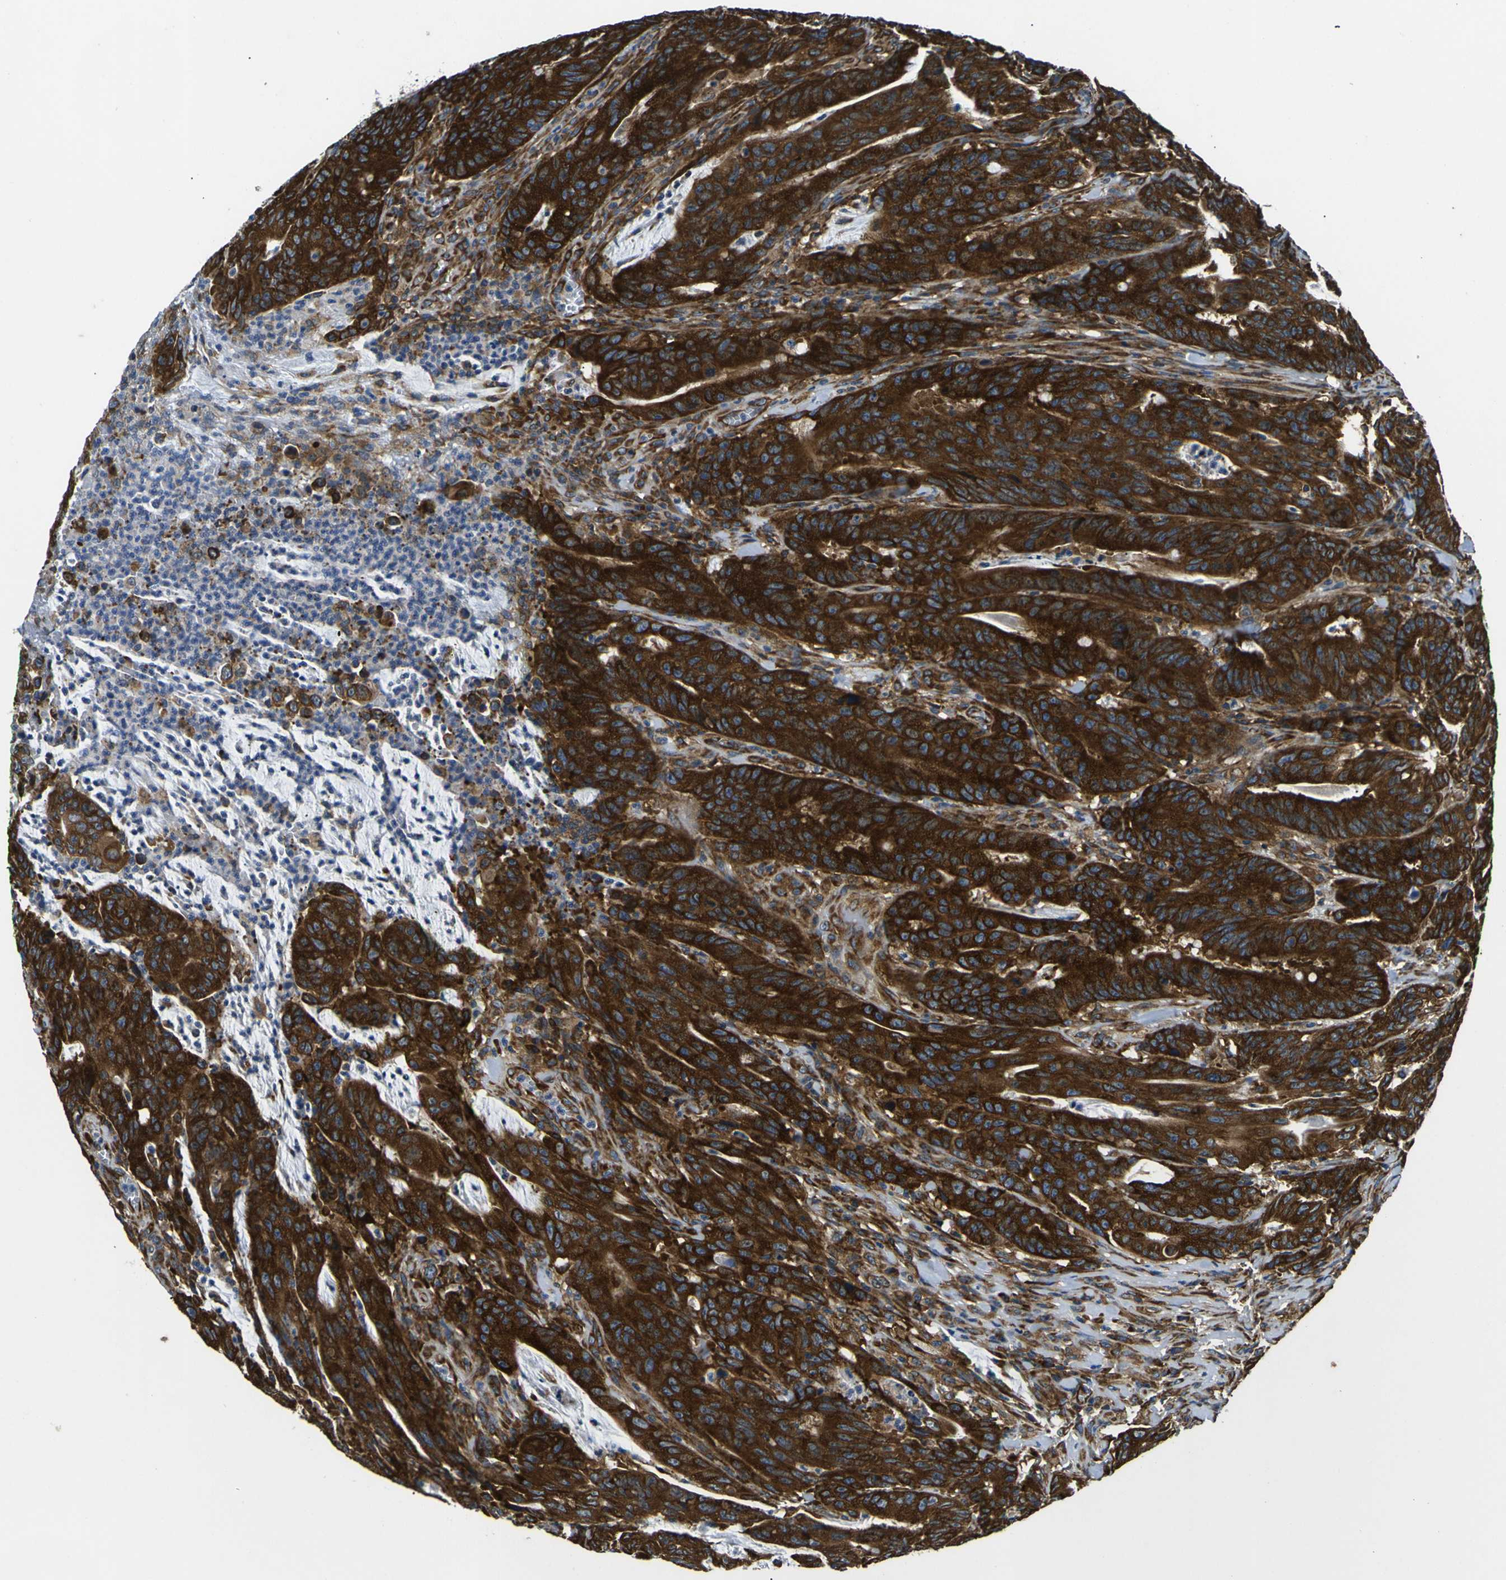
{"staining": {"intensity": "strong", "quantity": ">75%", "location": "cytoplasmic/membranous"}, "tissue": "colorectal cancer", "cell_type": "Tumor cells", "image_type": "cancer", "snomed": [{"axis": "morphology", "description": "Adenocarcinoma, NOS"}, {"axis": "topography", "description": "Colon"}], "caption": "The image shows staining of colorectal adenocarcinoma, revealing strong cytoplasmic/membranous protein expression (brown color) within tumor cells.", "gene": "RPSA", "patient": {"sex": "male", "age": 45}}